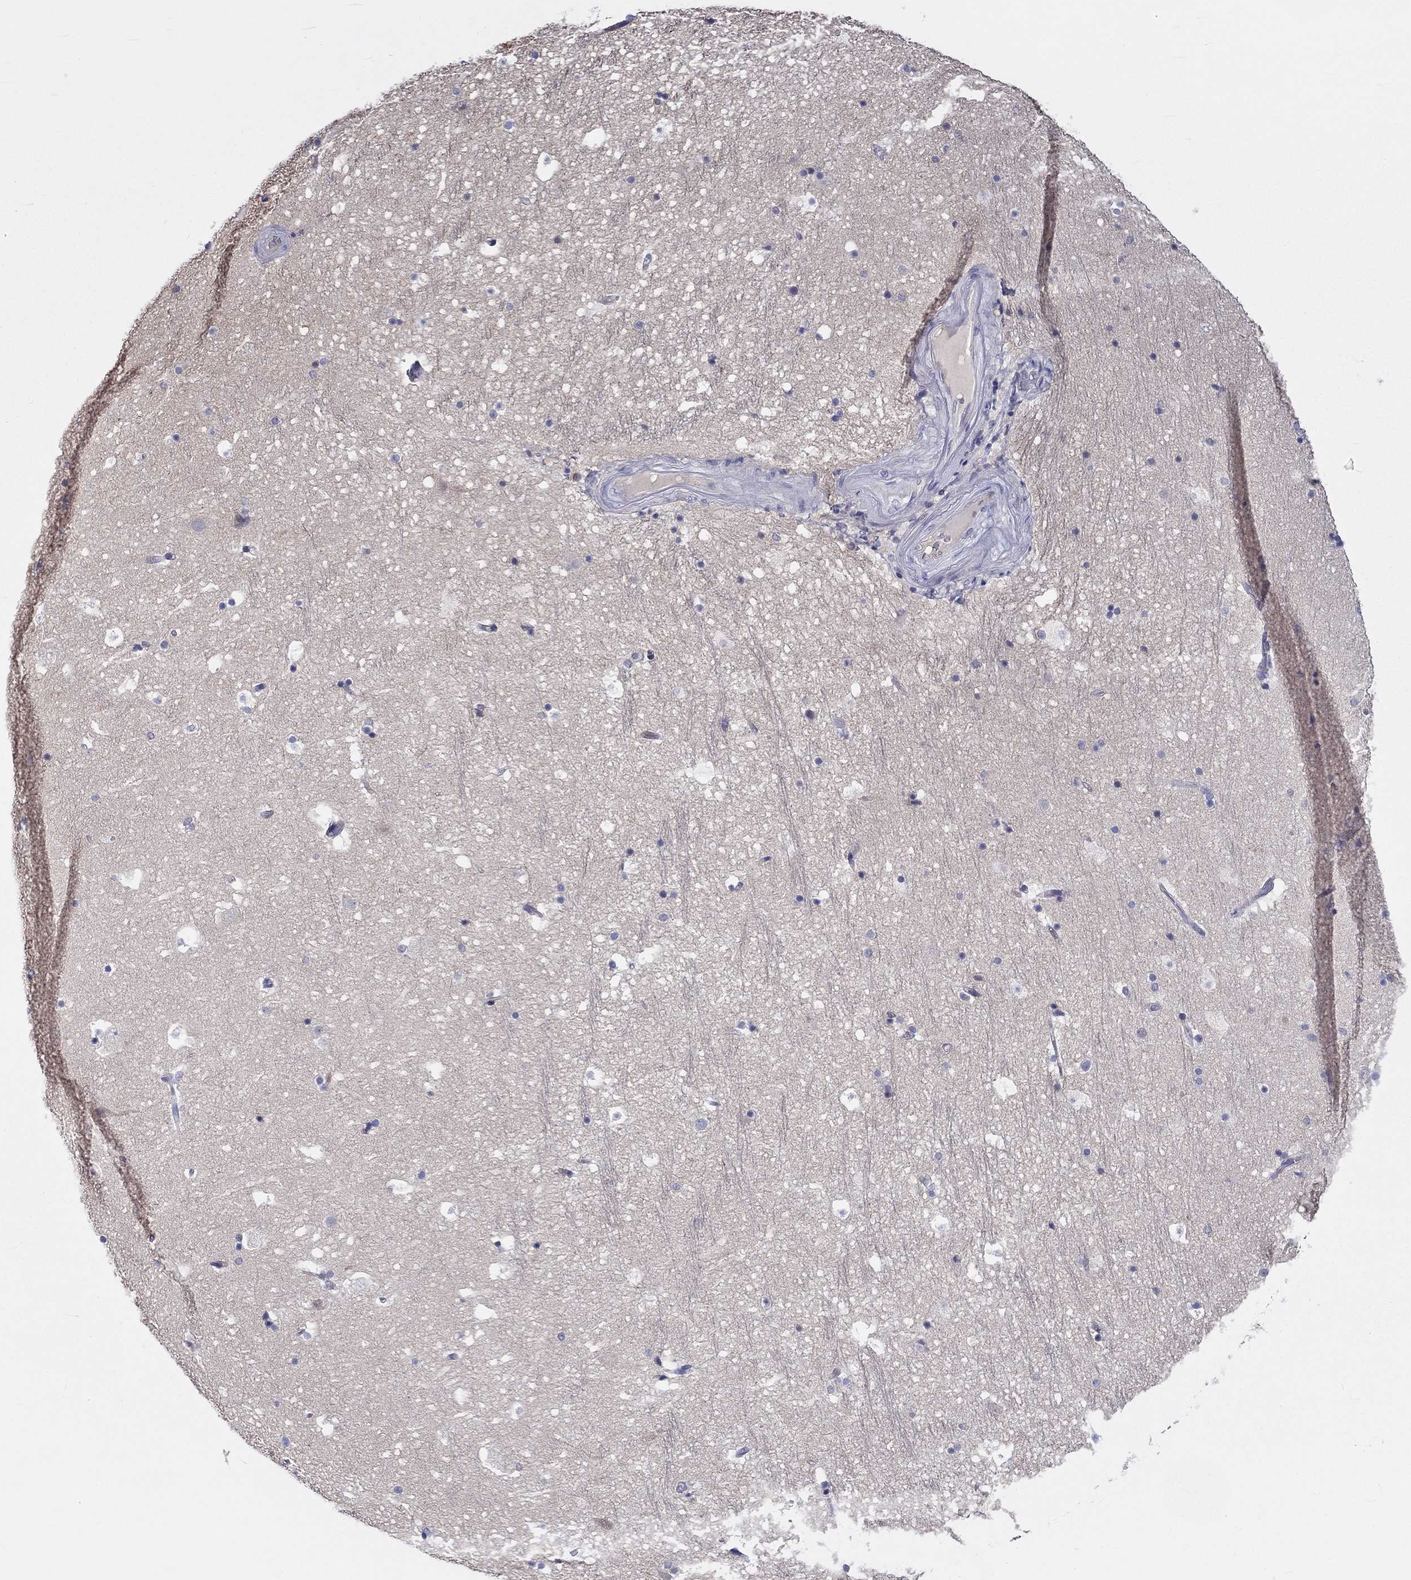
{"staining": {"intensity": "negative", "quantity": "none", "location": "none"}, "tissue": "hippocampus", "cell_type": "Glial cells", "image_type": "normal", "snomed": [{"axis": "morphology", "description": "Normal tissue, NOS"}, {"axis": "topography", "description": "Hippocampus"}], "caption": "Immunohistochemical staining of unremarkable human hippocampus displays no significant positivity in glial cells.", "gene": "ABCG4", "patient": {"sex": "male", "age": 51}}